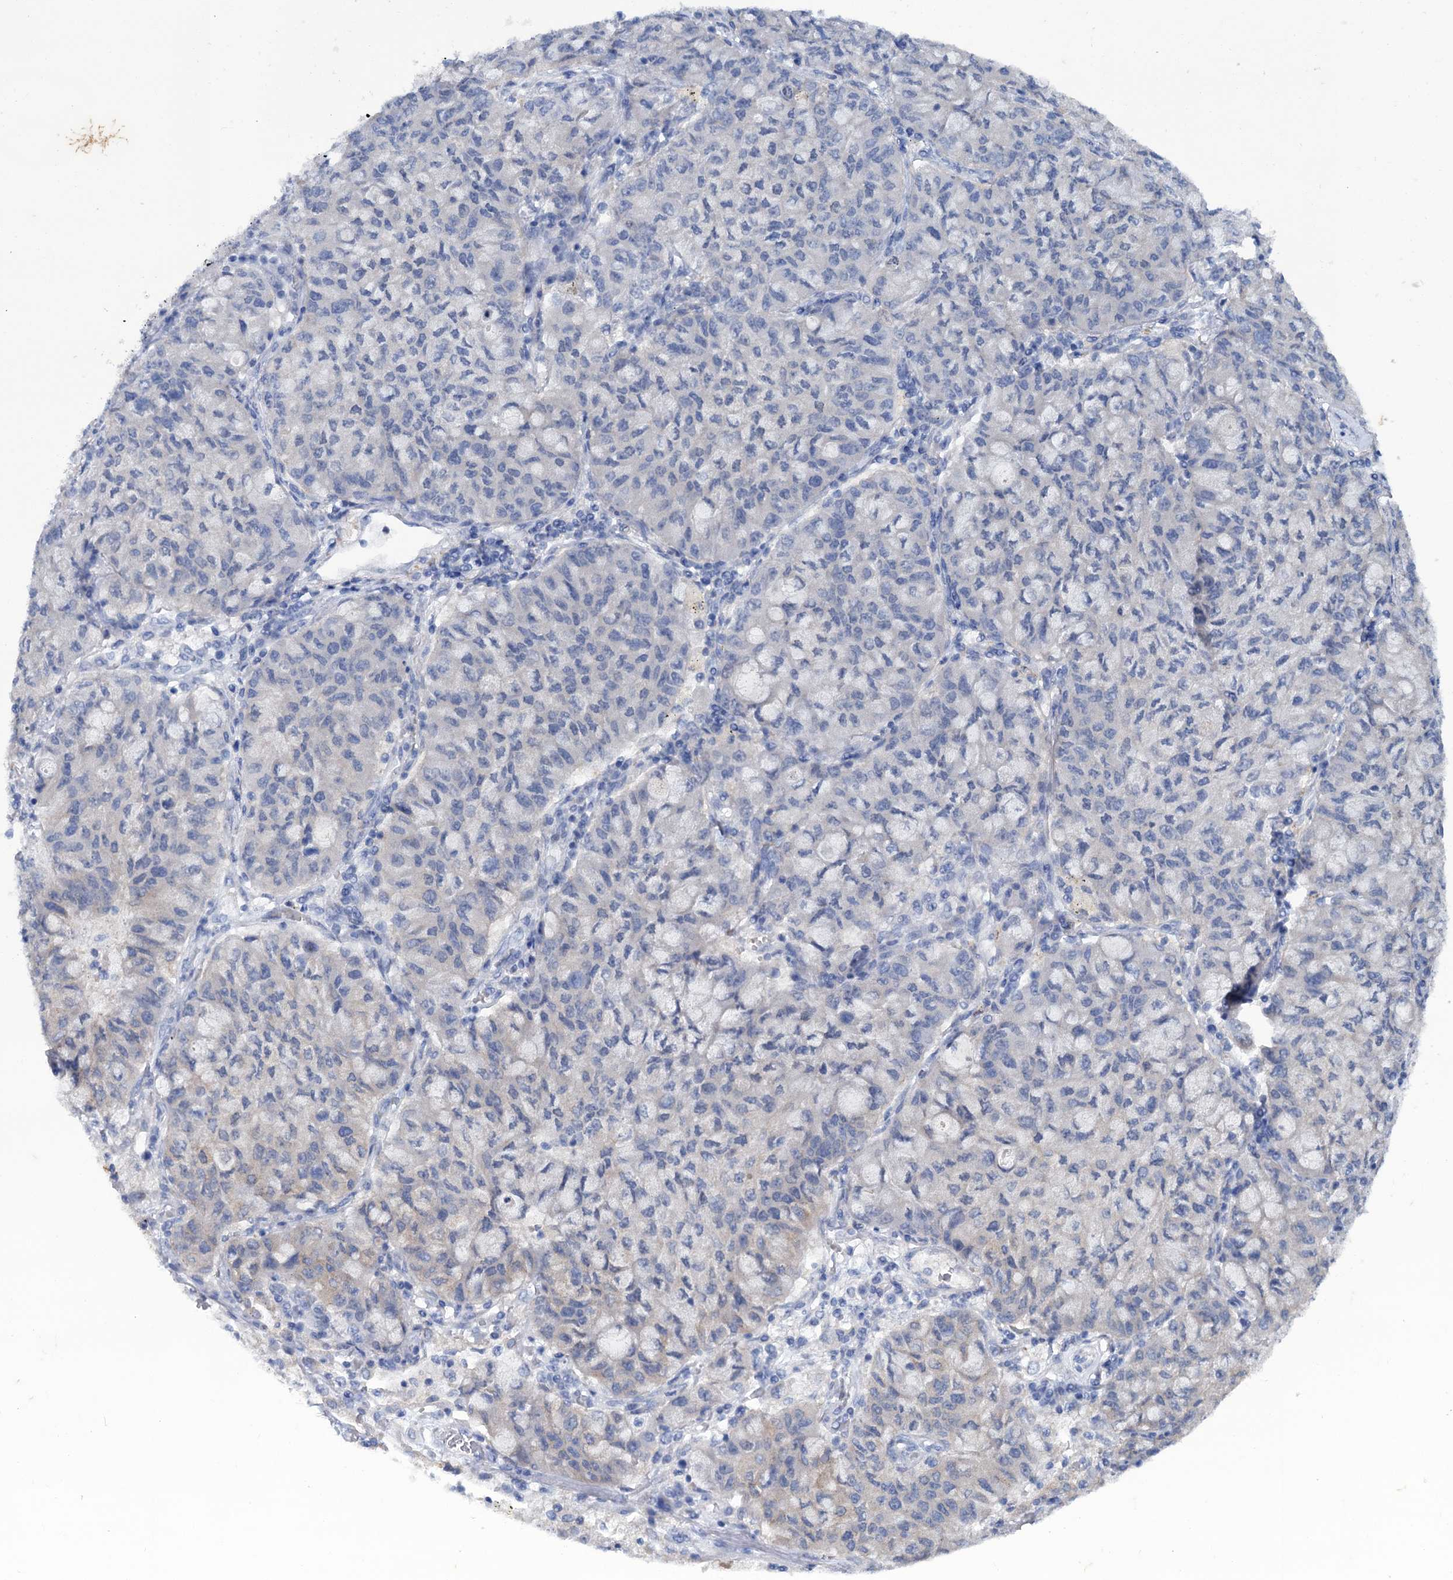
{"staining": {"intensity": "negative", "quantity": "none", "location": "none"}, "tissue": "lung cancer", "cell_type": "Tumor cells", "image_type": "cancer", "snomed": [{"axis": "morphology", "description": "Squamous cell carcinoma, NOS"}, {"axis": "topography", "description": "Lung"}], "caption": "The immunohistochemistry (IHC) photomicrograph has no significant expression in tumor cells of lung cancer tissue. Nuclei are stained in blue.", "gene": "MID1IP1", "patient": {"sex": "male", "age": 74}}